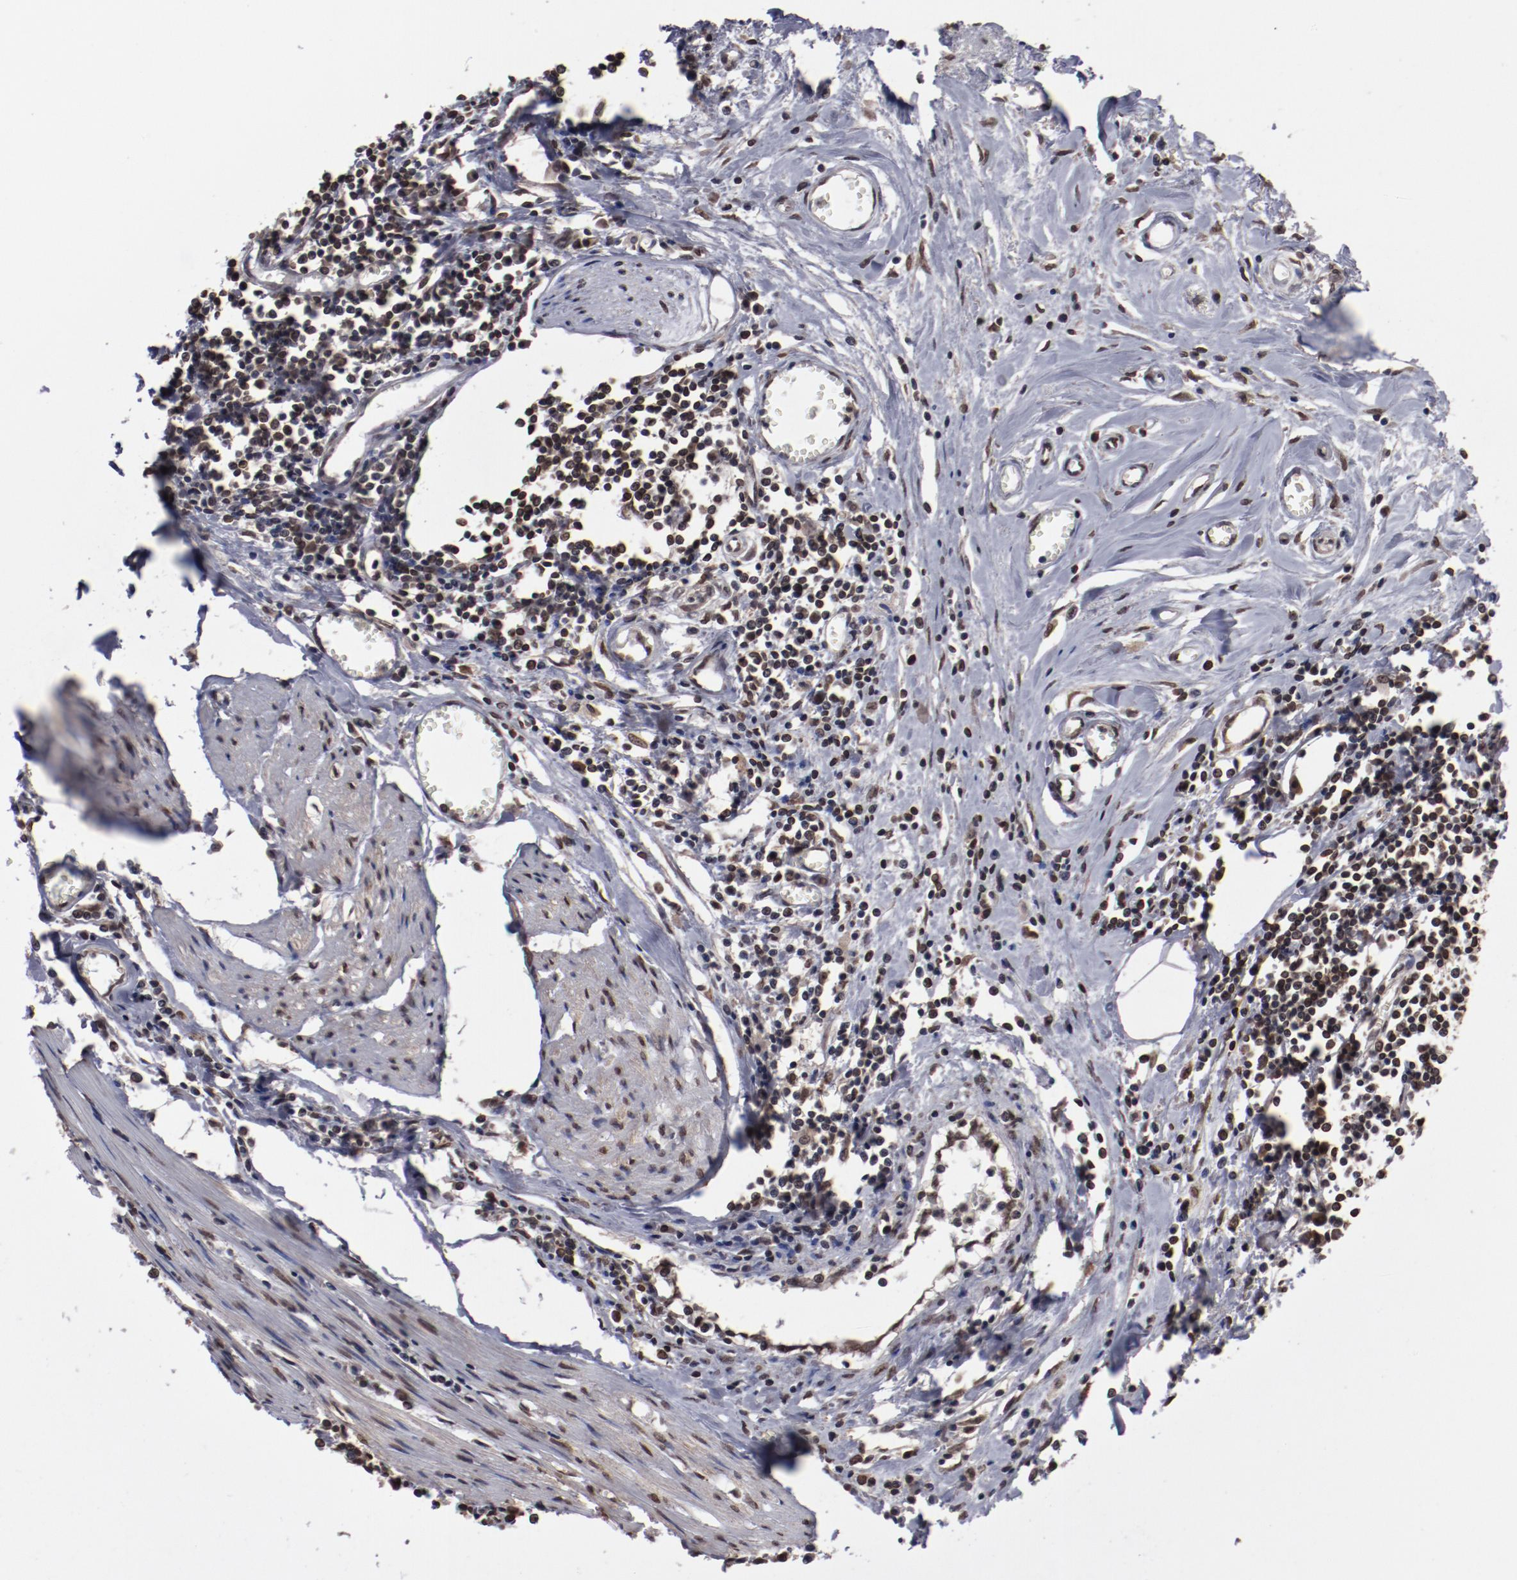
{"staining": {"intensity": "moderate", "quantity": ">75%", "location": "nuclear"}, "tissue": "urothelial cancer", "cell_type": "Tumor cells", "image_type": "cancer", "snomed": [{"axis": "morphology", "description": "Urothelial carcinoma, High grade"}, {"axis": "topography", "description": "Urinary bladder"}], "caption": "This is an image of immunohistochemistry staining of high-grade urothelial carcinoma, which shows moderate expression in the nuclear of tumor cells.", "gene": "AKT1", "patient": {"sex": "male", "age": 54}}